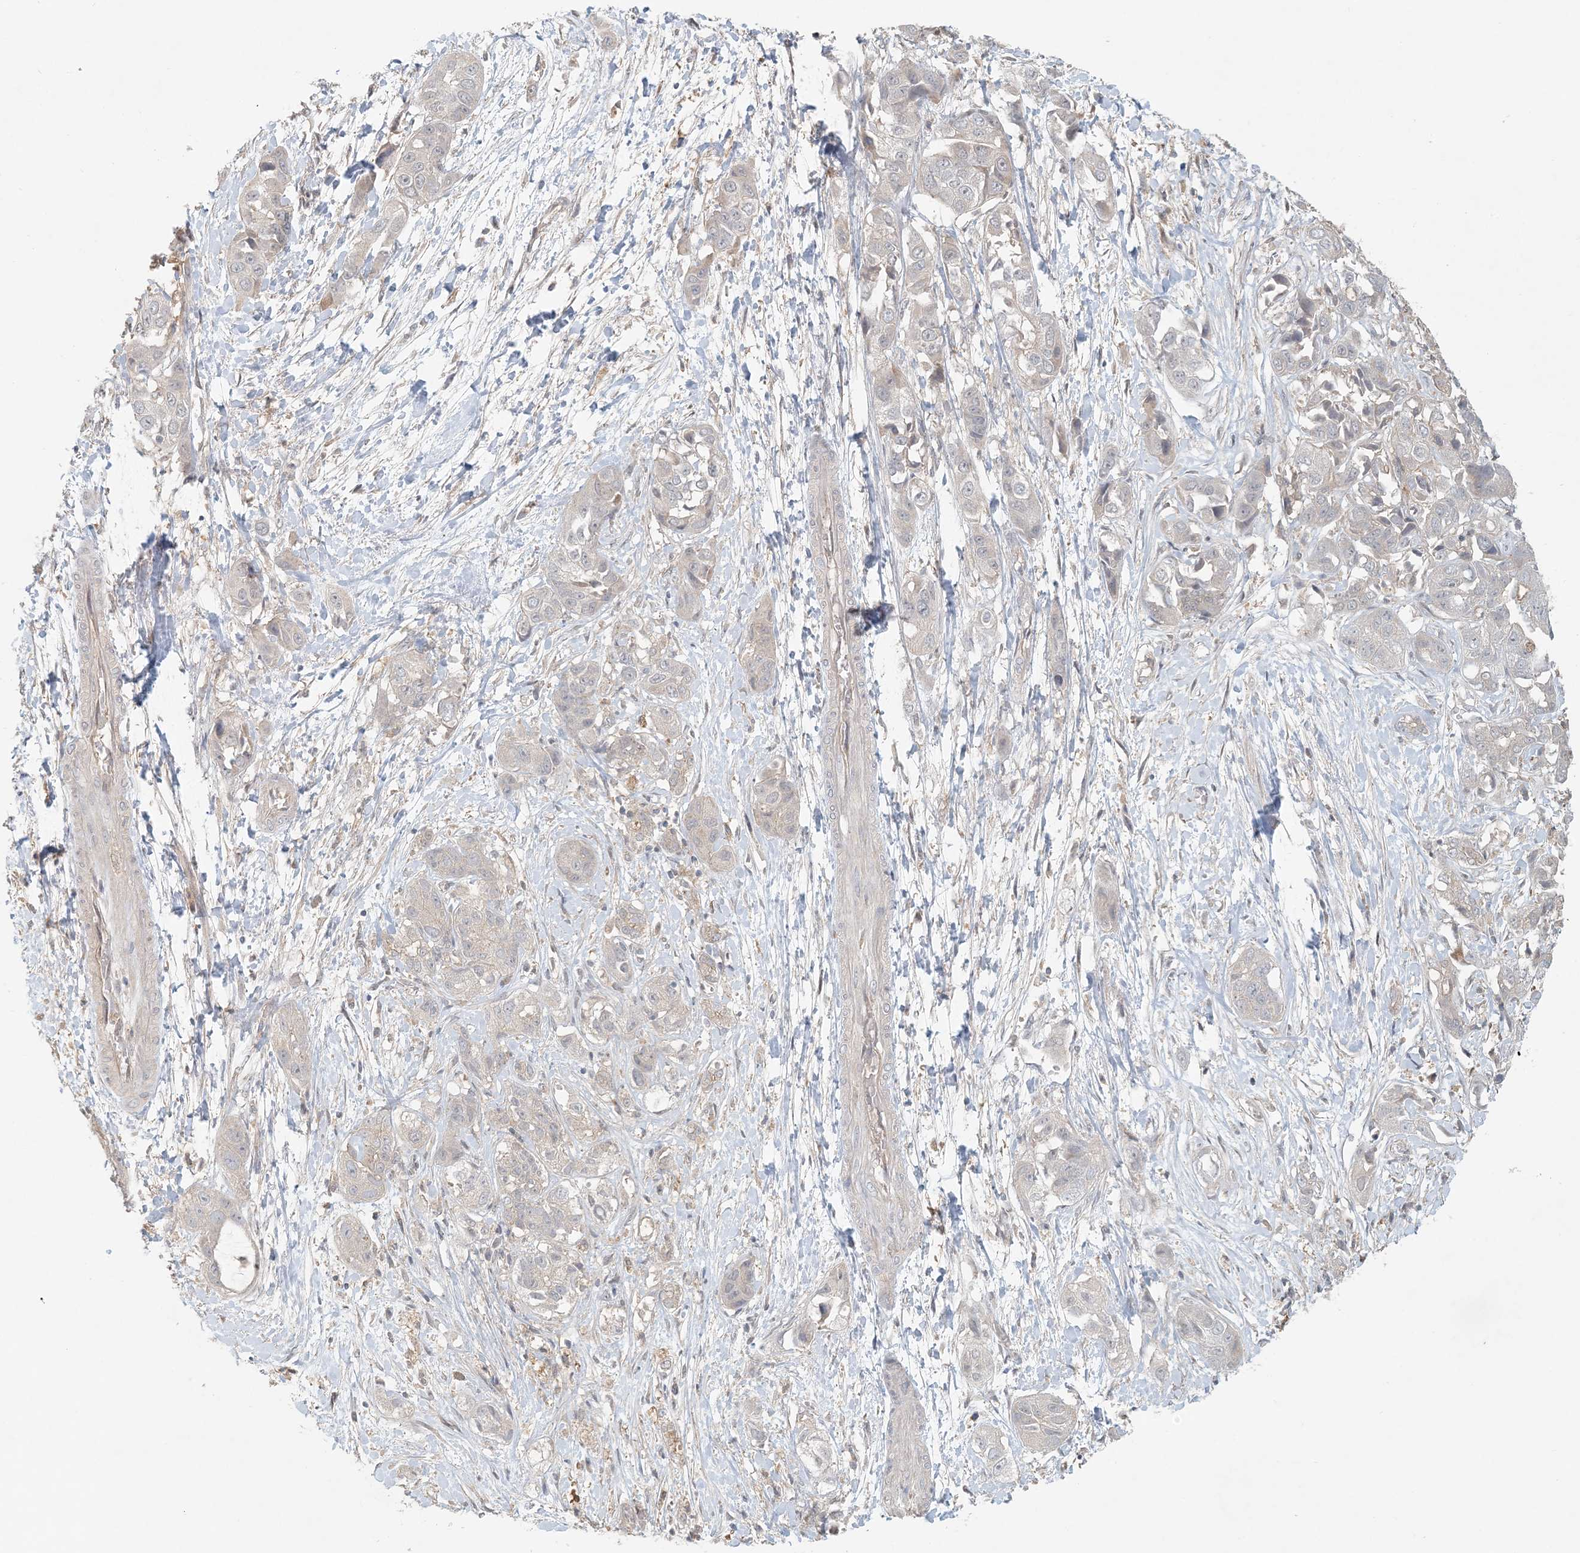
{"staining": {"intensity": "negative", "quantity": "none", "location": "none"}, "tissue": "liver cancer", "cell_type": "Tumor cells", "image_type": "cancer", "snomed": [{"axis": "morphology", "description": "Cholangiocarcinoma"}, {"axis": "topography", "description": "Liver"}], "caption": "Liver cholangiocarcinoma was stained to show a protein in brown. There is no significant positivity in tumor cells.", "gene": "OBI1", "patient": {"sex": "female", "age": 52}}